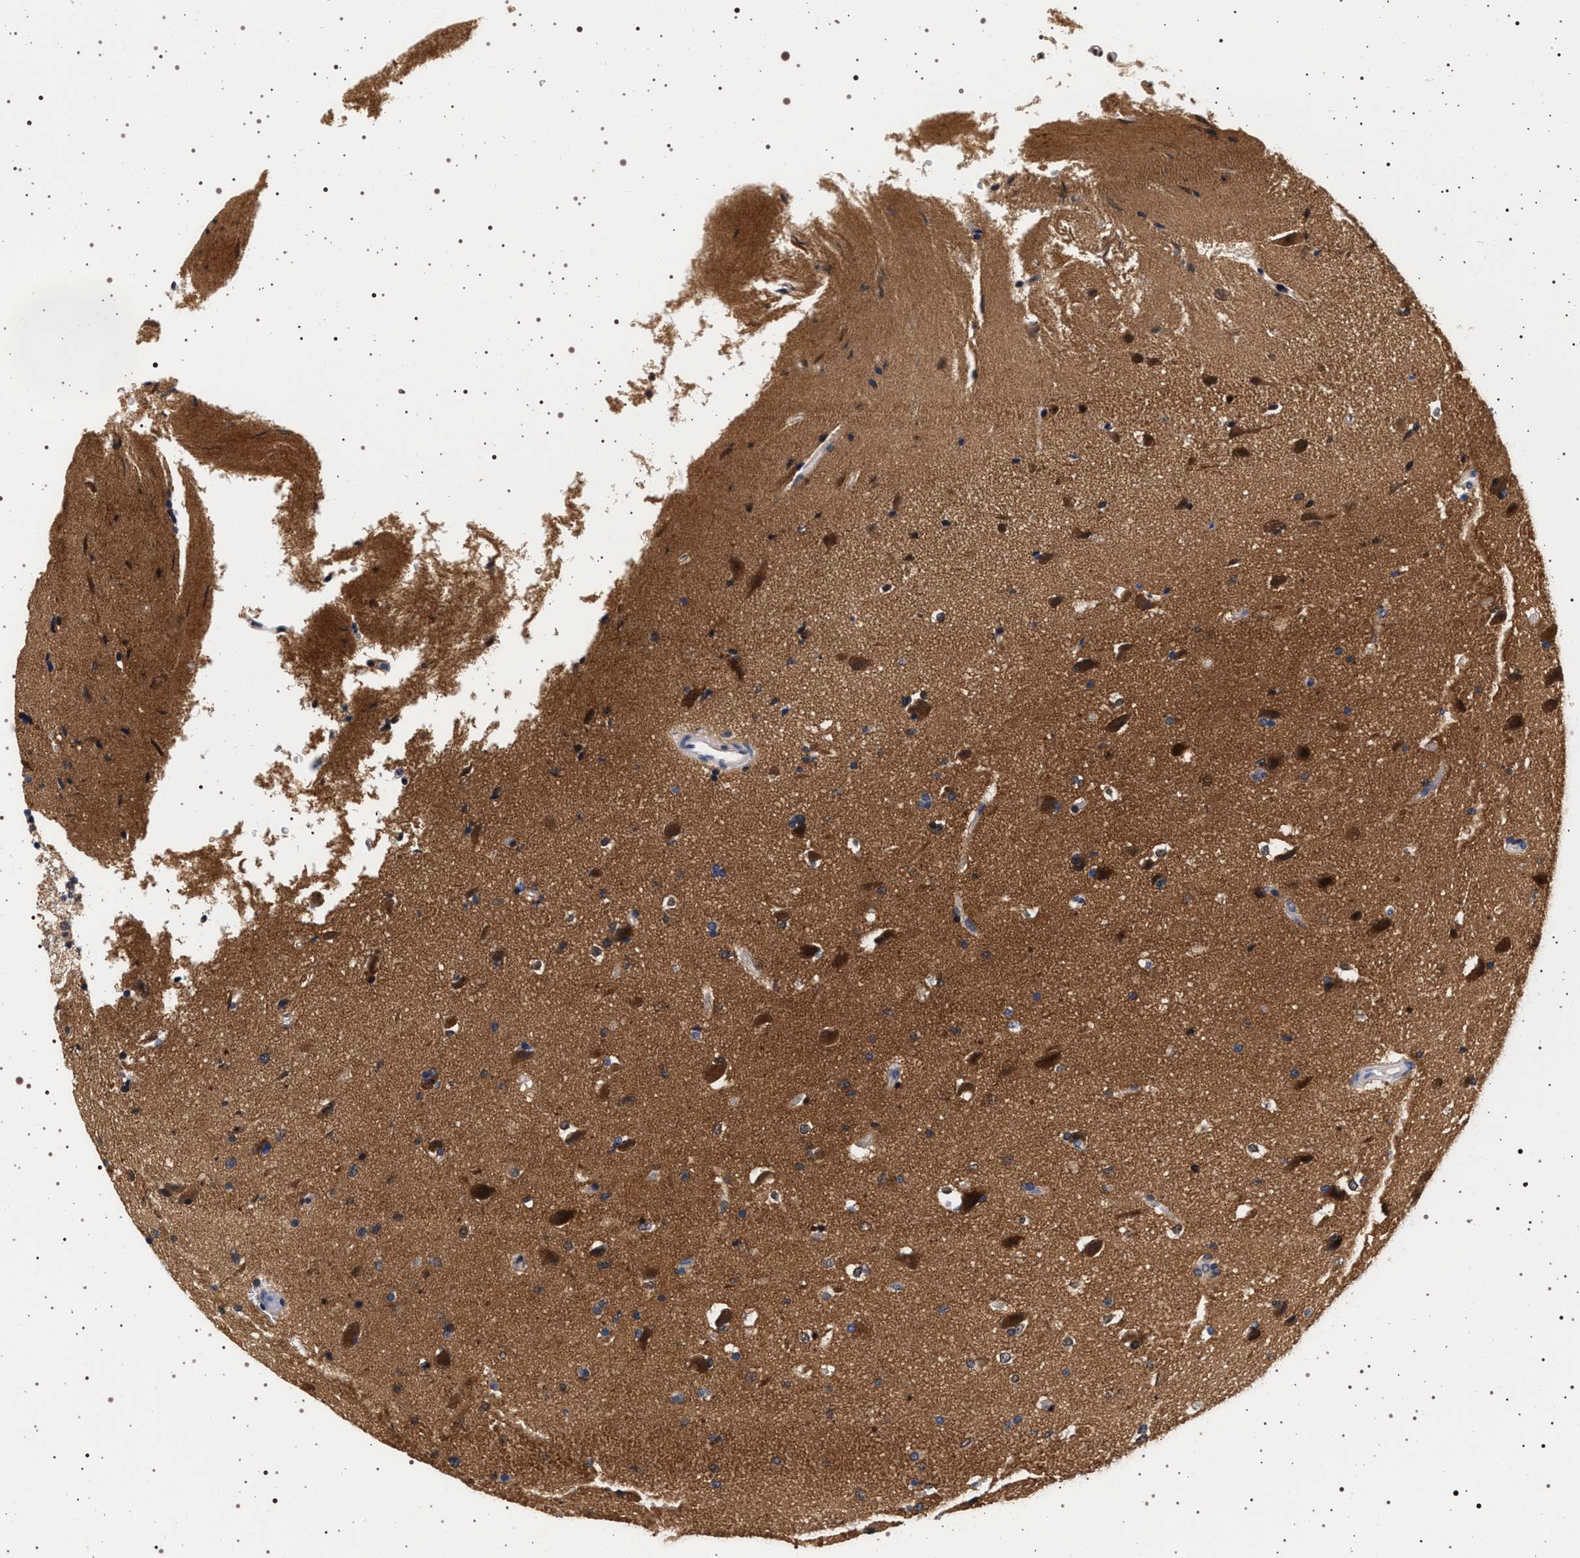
{"staining": {"intensity": "moderate", "quantity": "25%-75%", "location": "cytoplasmic/membranous"}, "tissue": "glioma", "cell_type": "Tumor cells", "image_type": "cancer", "snomed": [{"axis": "morphology", "description": "Glioma, malignant, Low grade"}, {"axis": "topography", "description": "Brain"}], "caption": "Immunohistochemical staining of human glioma reveals medium levels of moderate cytoplasmic/membranous expression in approximately 25%-75% of tumor cells.", "gene": "MAPK10", "patient": {"sex": "female", "age": 37}}